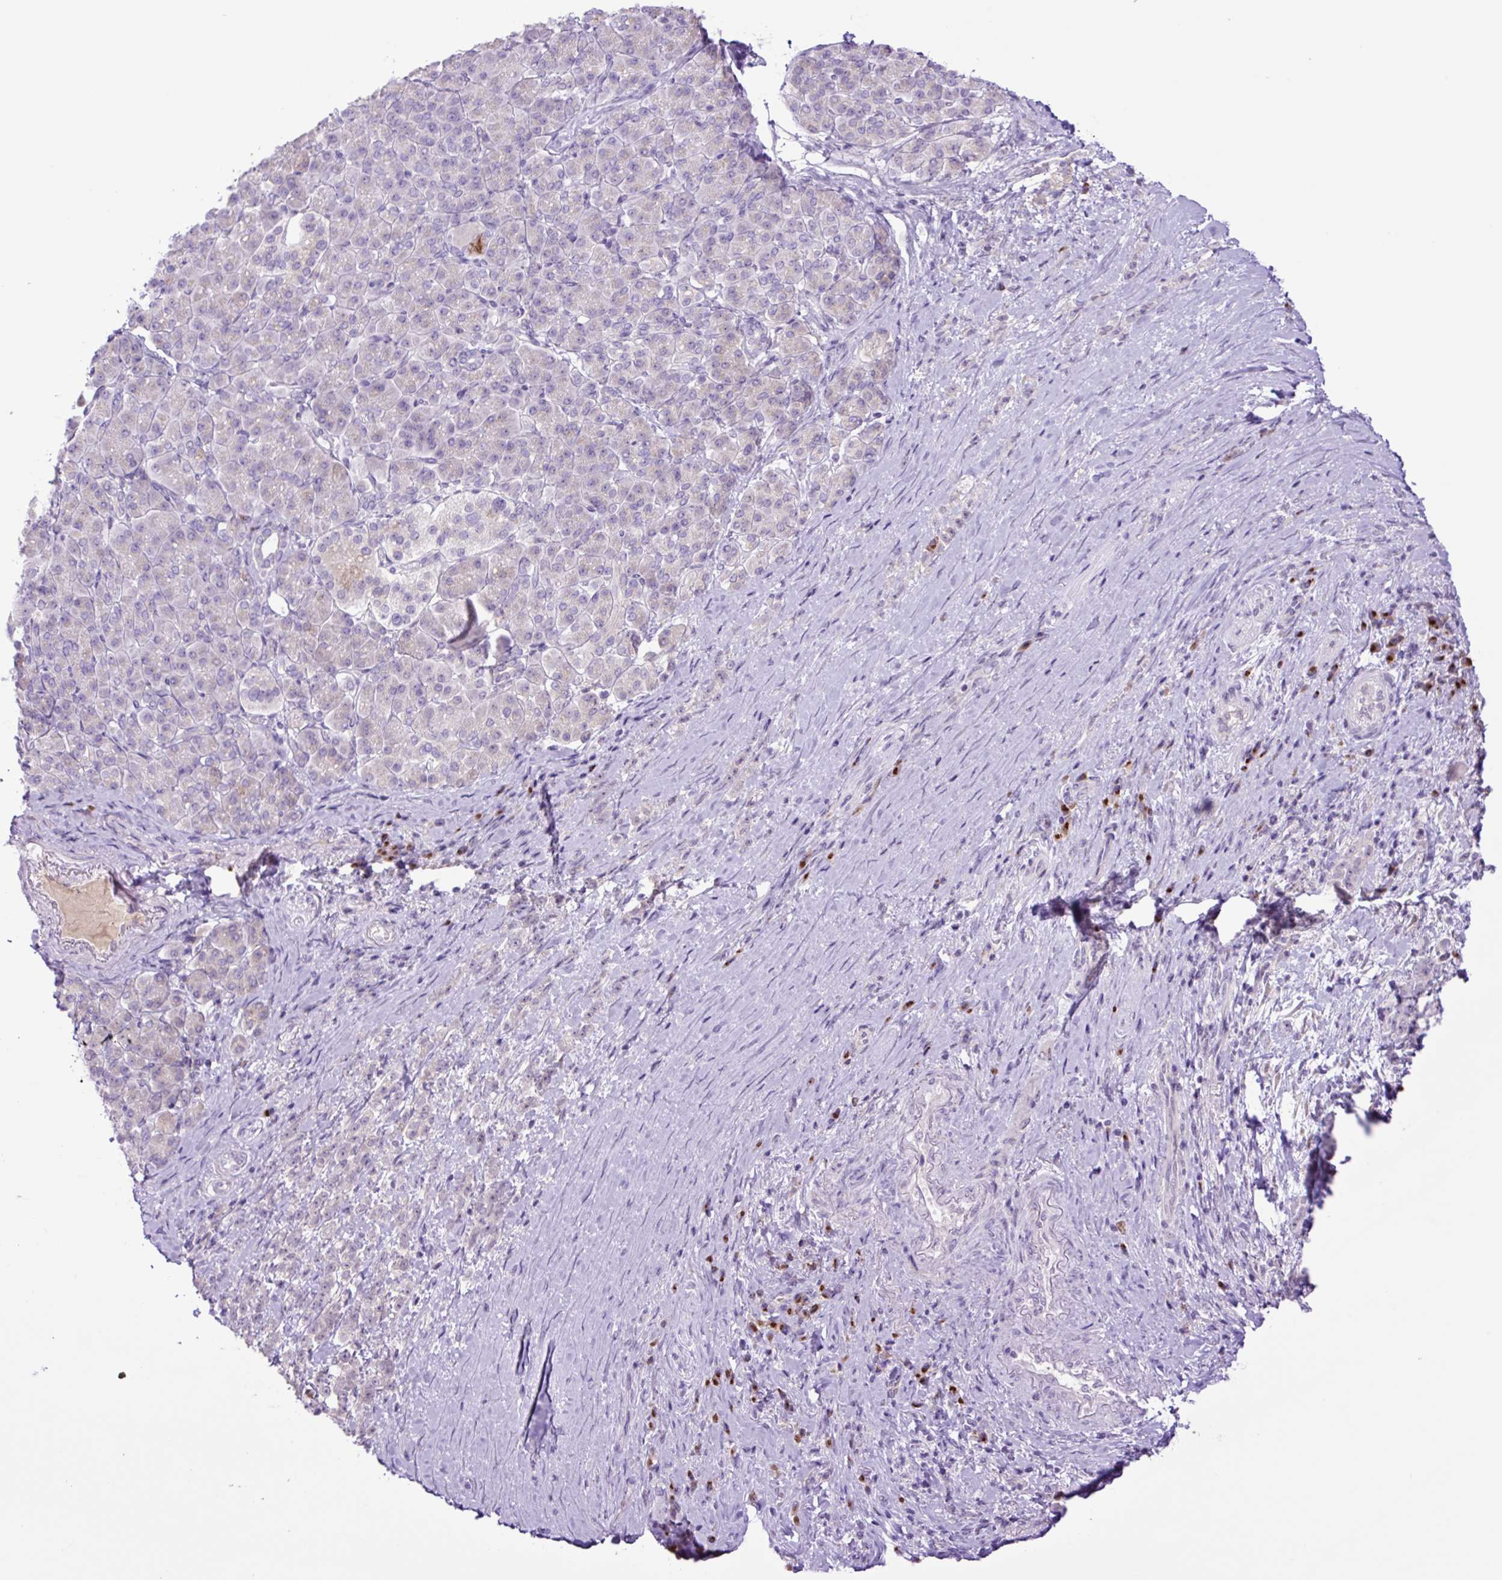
{"staining": {"intensity": "negative", "quantity": "none", "location": "none"}, "tissue": "pancreatic cancer", "cell_type": "Tumor cells", "image_type": "cancer", "snomed": [{"axis": "morphology", "description": "Normal tissue, NOS"}, {"axis": "morphology", "description": "Adenocarcinoma, NOS"}, {"axis": "topography", "description": "Pancreas"}], "caption": "This is a histopathology image of immunohistochemistry (IHC) staining of pancreatic adenocarcinoma, which shows no positivity in tumor cells. (Immunohistochemistry (ihc), brightfield microscopy, high magnification).", "gene": "MFSD3", "patient": {"sex": "female", "age": 64}}